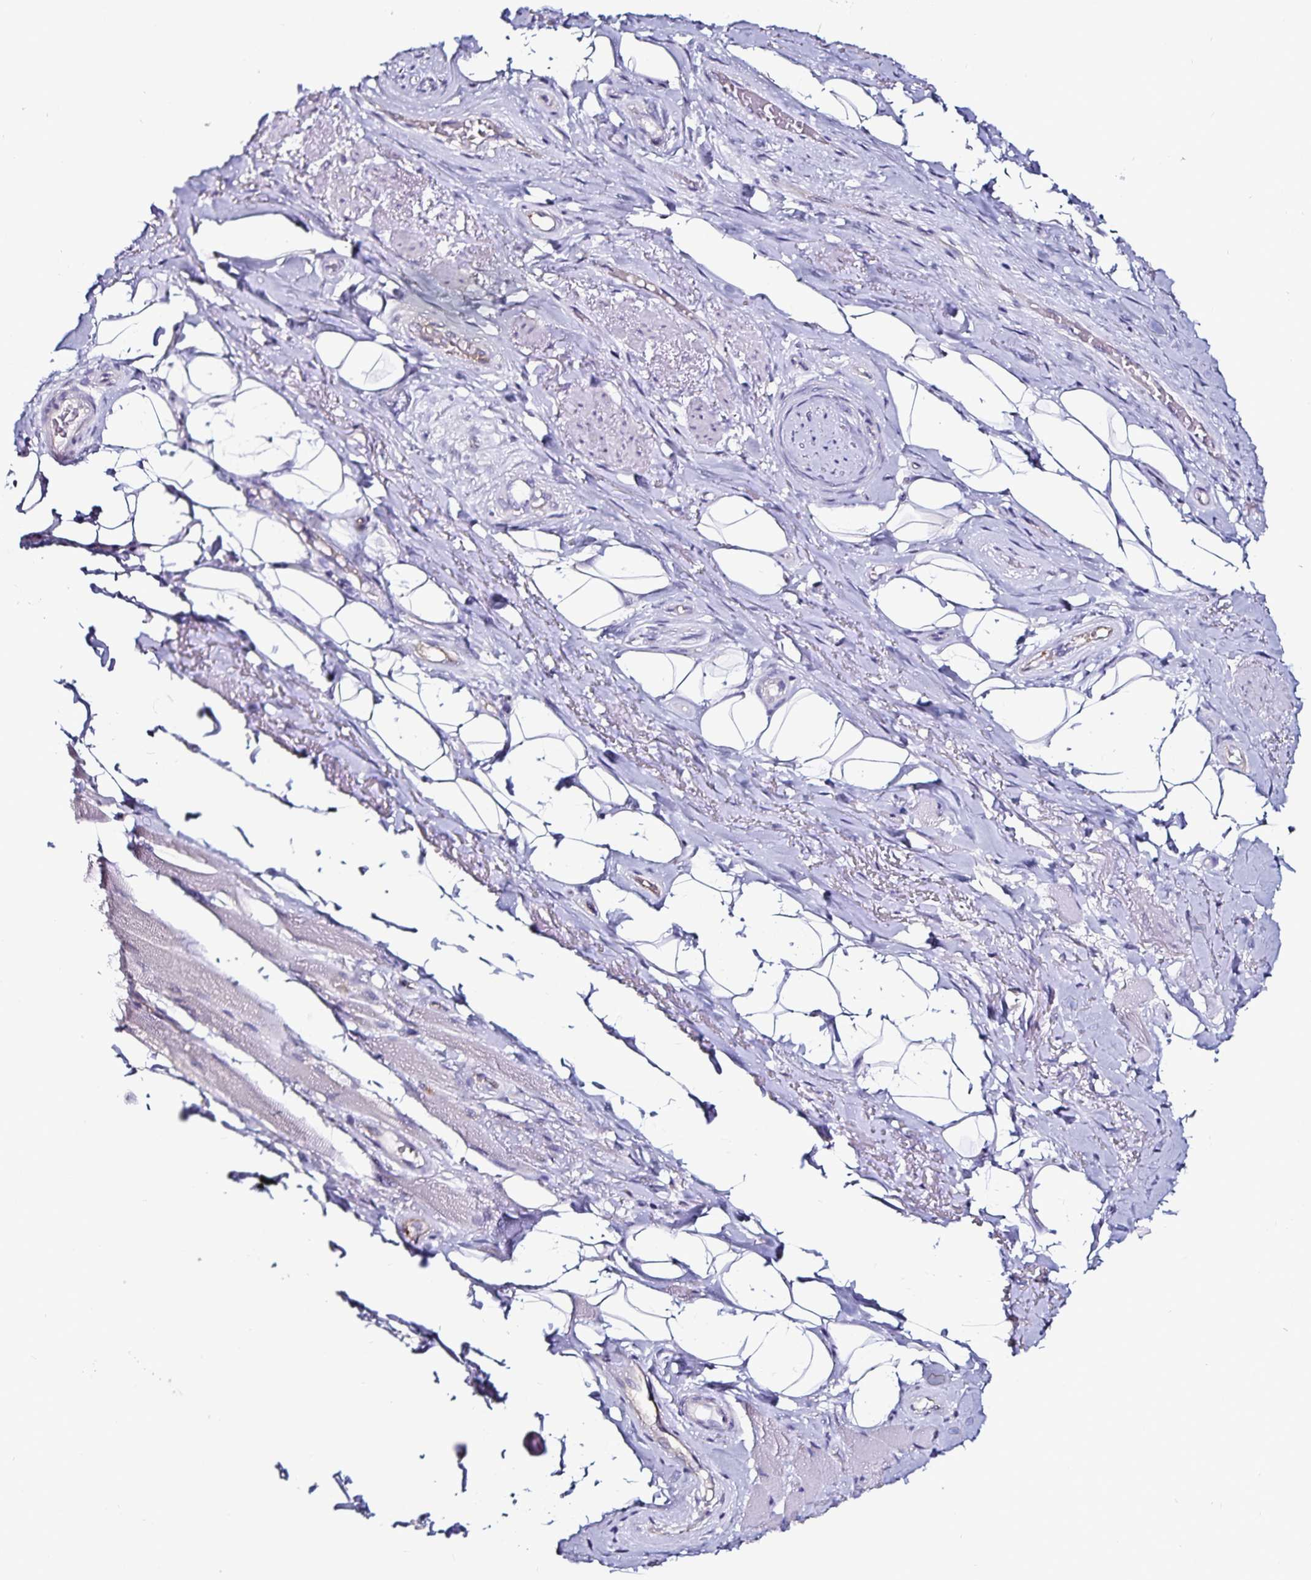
{"staining": {"intensity": "negative", "quantity": "none", "location": "none"}, "tissue": "adipose tissue", "cell_type": "Adipocytes", "image_type": "normal", "snomed": [{"axis": "morphology", "description": "Normal tissue, NOS"}, {"axis": "topography", "description": "Anal"}, {"axis": "topography", "description": "Peripheral nerve tissue"}], "caption": "Immunohistochemical staining of normal adipose tissue shows no significant positivity in adipocytes.", "gene": "TSPAN7", "patient": {"sex": "male", "age": 53}}